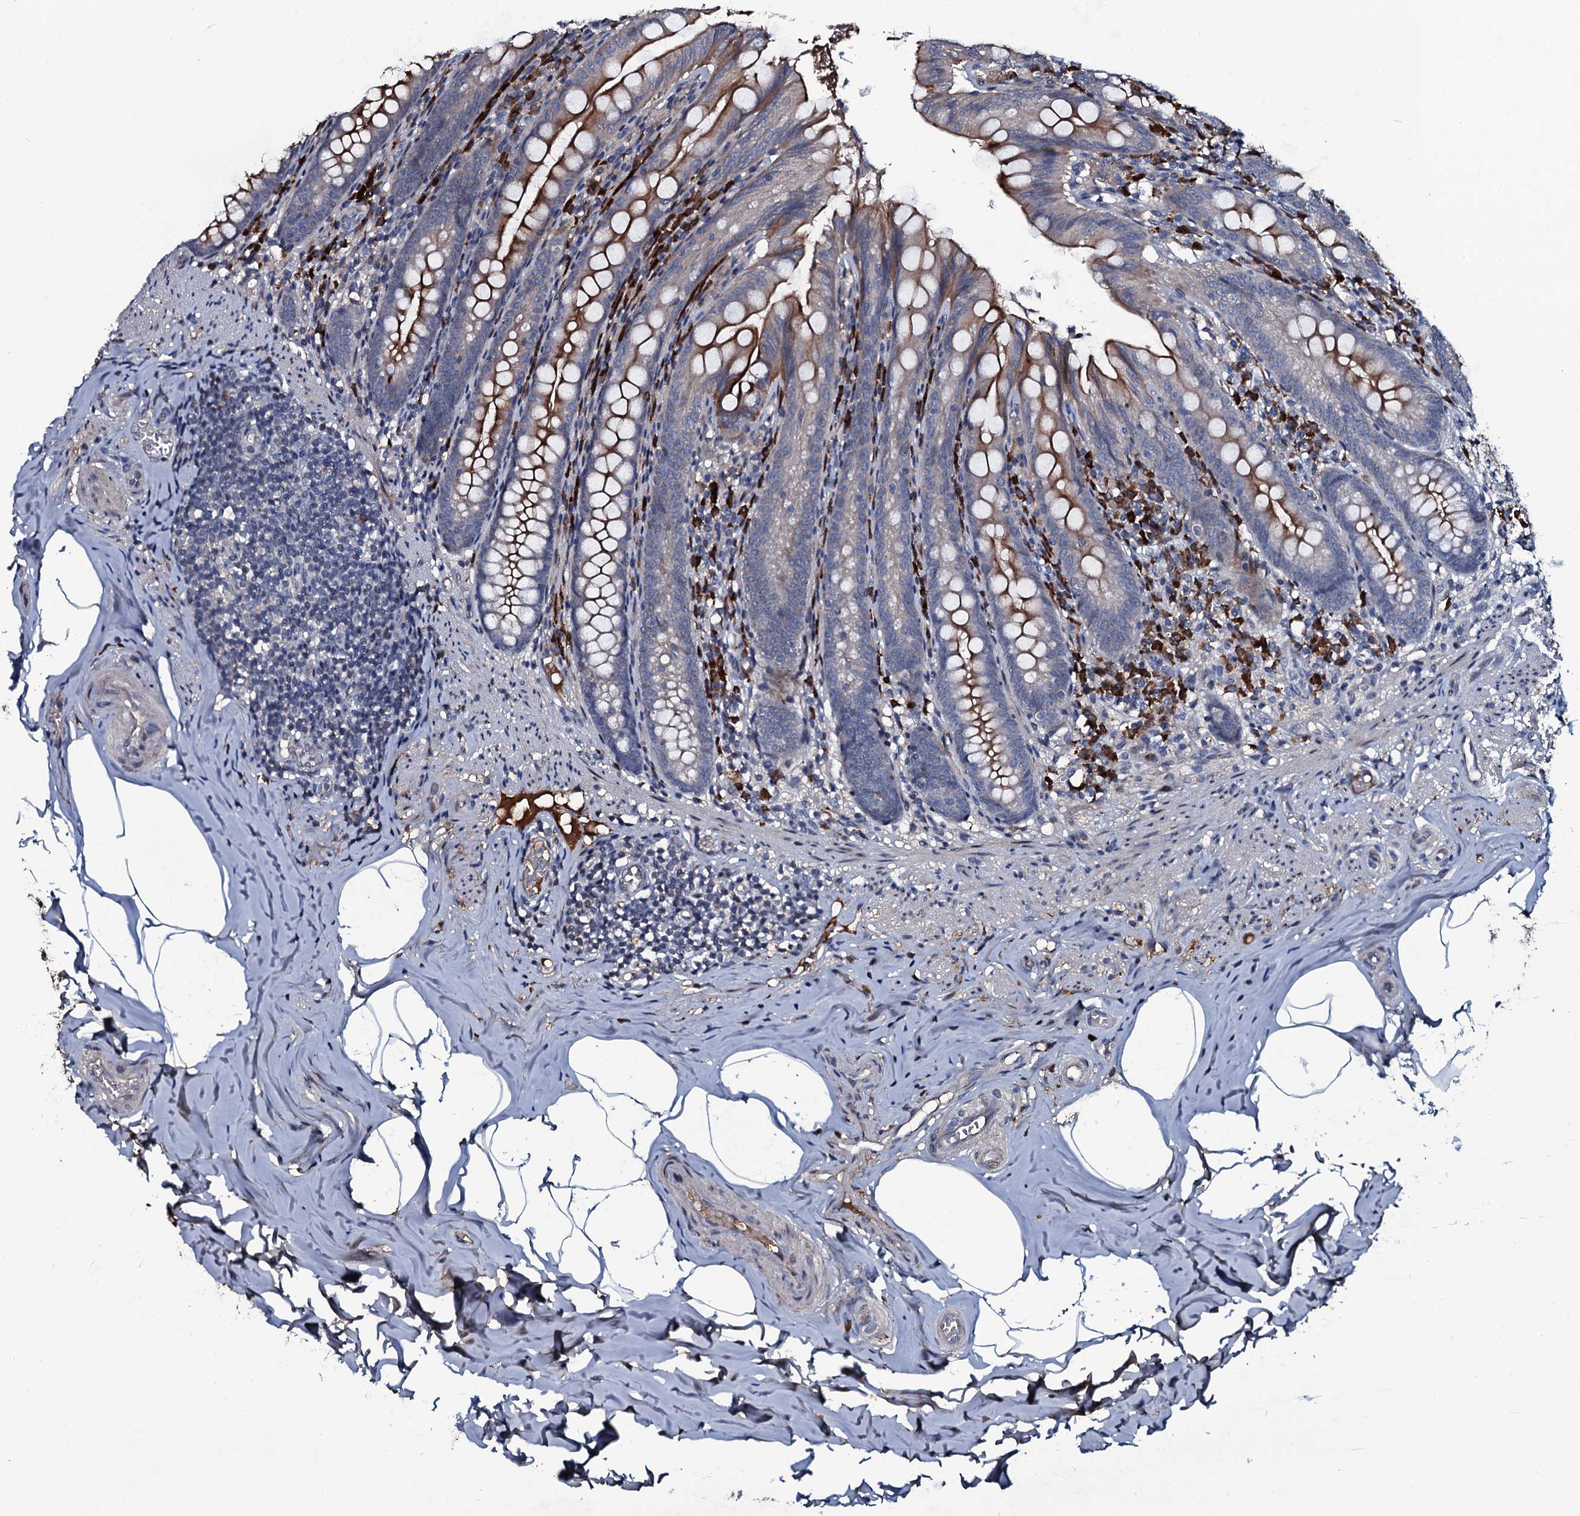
{"staining": {"intensity": "strong", "quantity": "25%-75%", "location": "cytoplasmic/membranous"}, "tissue": "appendix", "cell_type": "Glandular cells", "image_type": "normal", "snomed": [{"axis": "morphology", "description": "Normal tissue, NOS"}, {"axis": "topography", "description": "Appendix"}], "caption": "A histopathology image showing strong cytoplasmic/membranous expression in approximately 25%-75% of glandular cells in unremarkable appendix, as visualized by brown immunohistochemical staining.", "gene": "LYG2", "patient": {"sex": "male", "age": 55}}